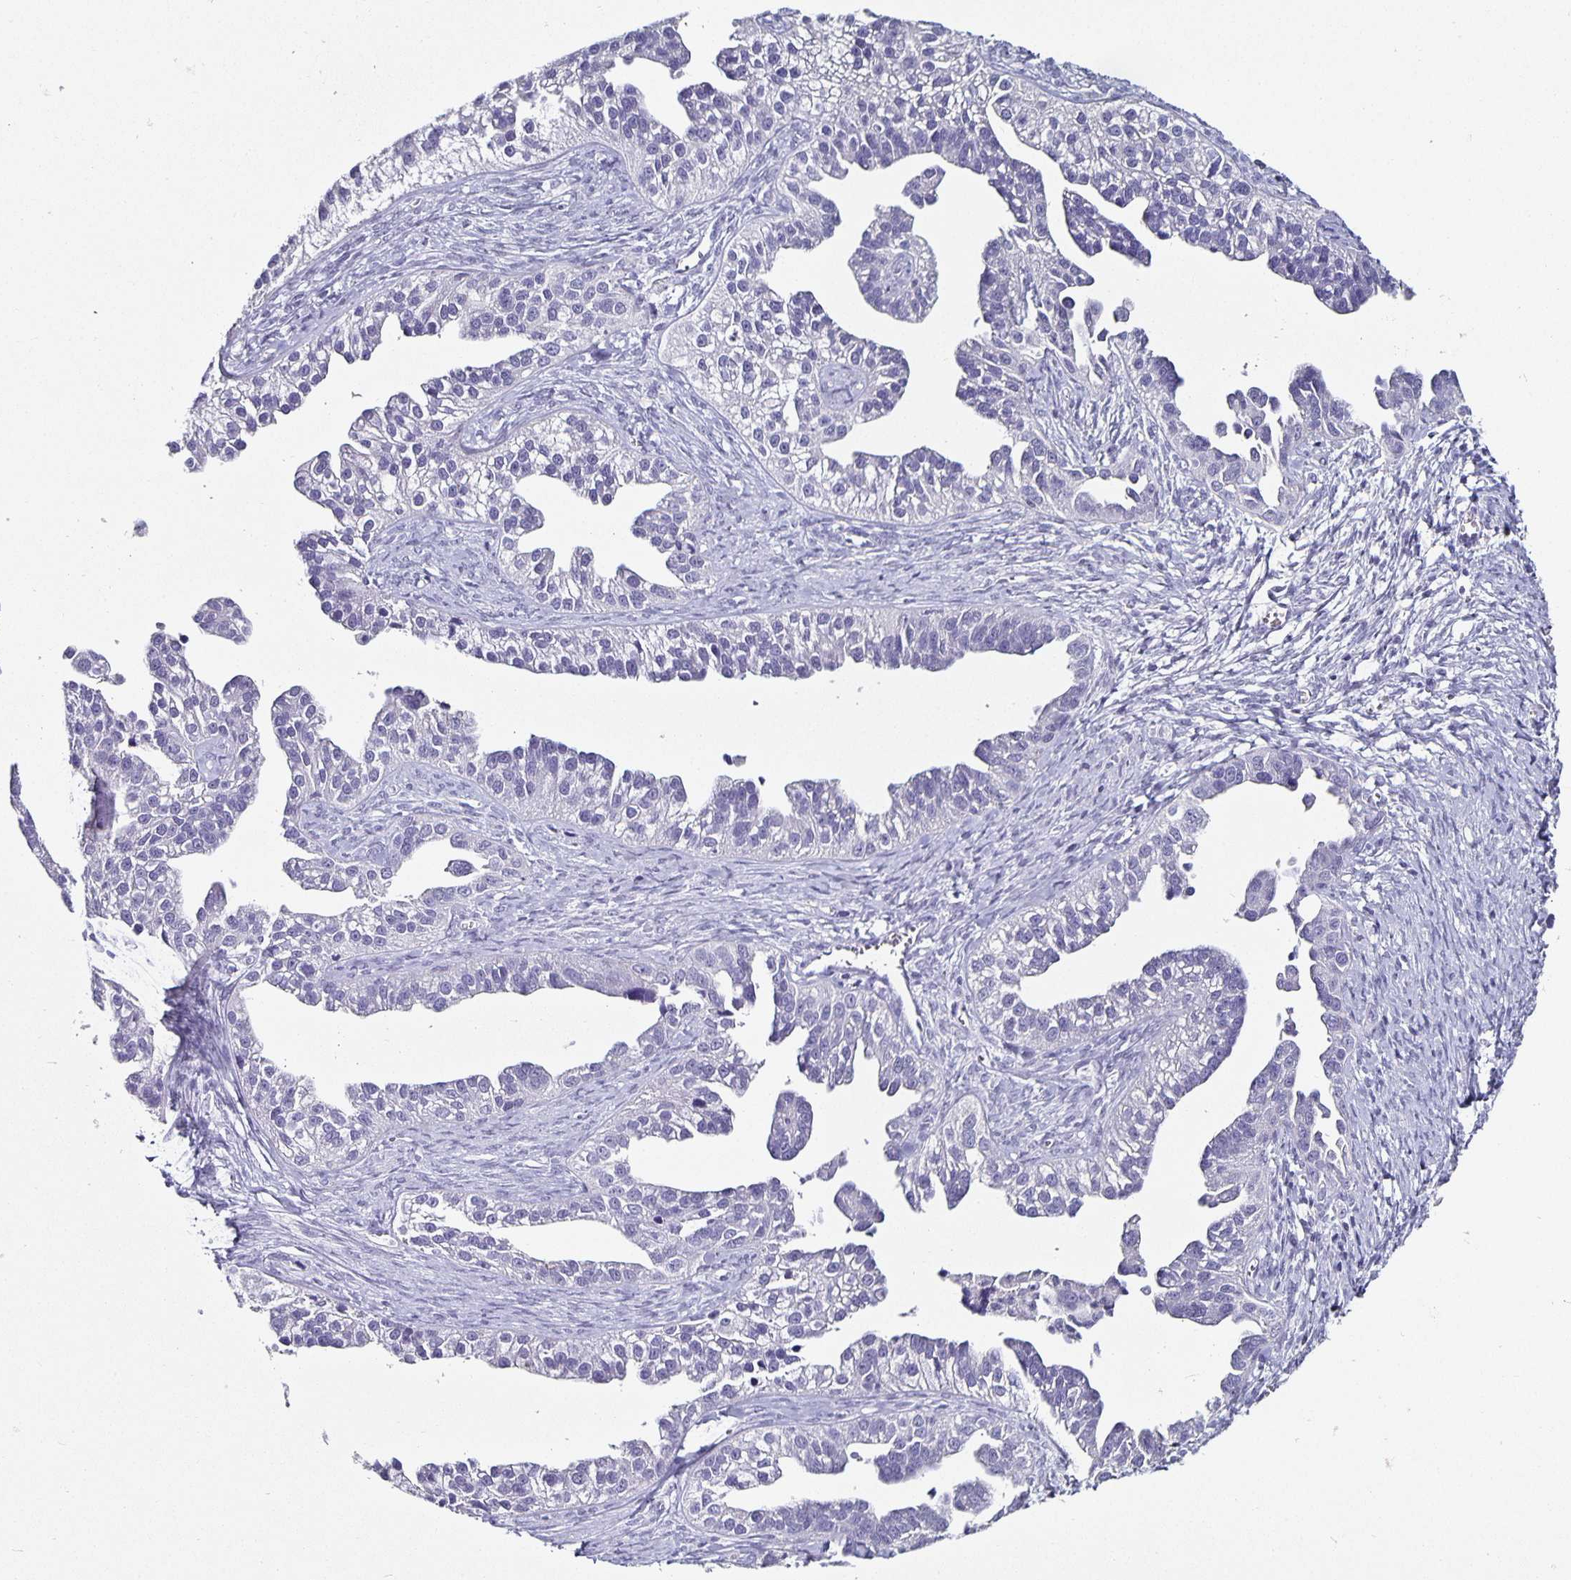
{"staining": {"intensity": "negative", "quantity": "none", "location": "none"}, "tissue": "ovarian cancer", "cell_type": "Tumor cells", "image_type": "cancer", "snomed": [{"axis": "morphology", "description": "Cystadenocarcinoma, serous, NOS"}, {"axis": "topography", "description": "Ovary"}], "caption": "Human serous cystadenocarcinoma (ovarian) stained for a protein using immunohistochemistry reveals no positivity in tumor cells.", "gene": "CHGA", "patient": {"sex": "female", "age": 75}}